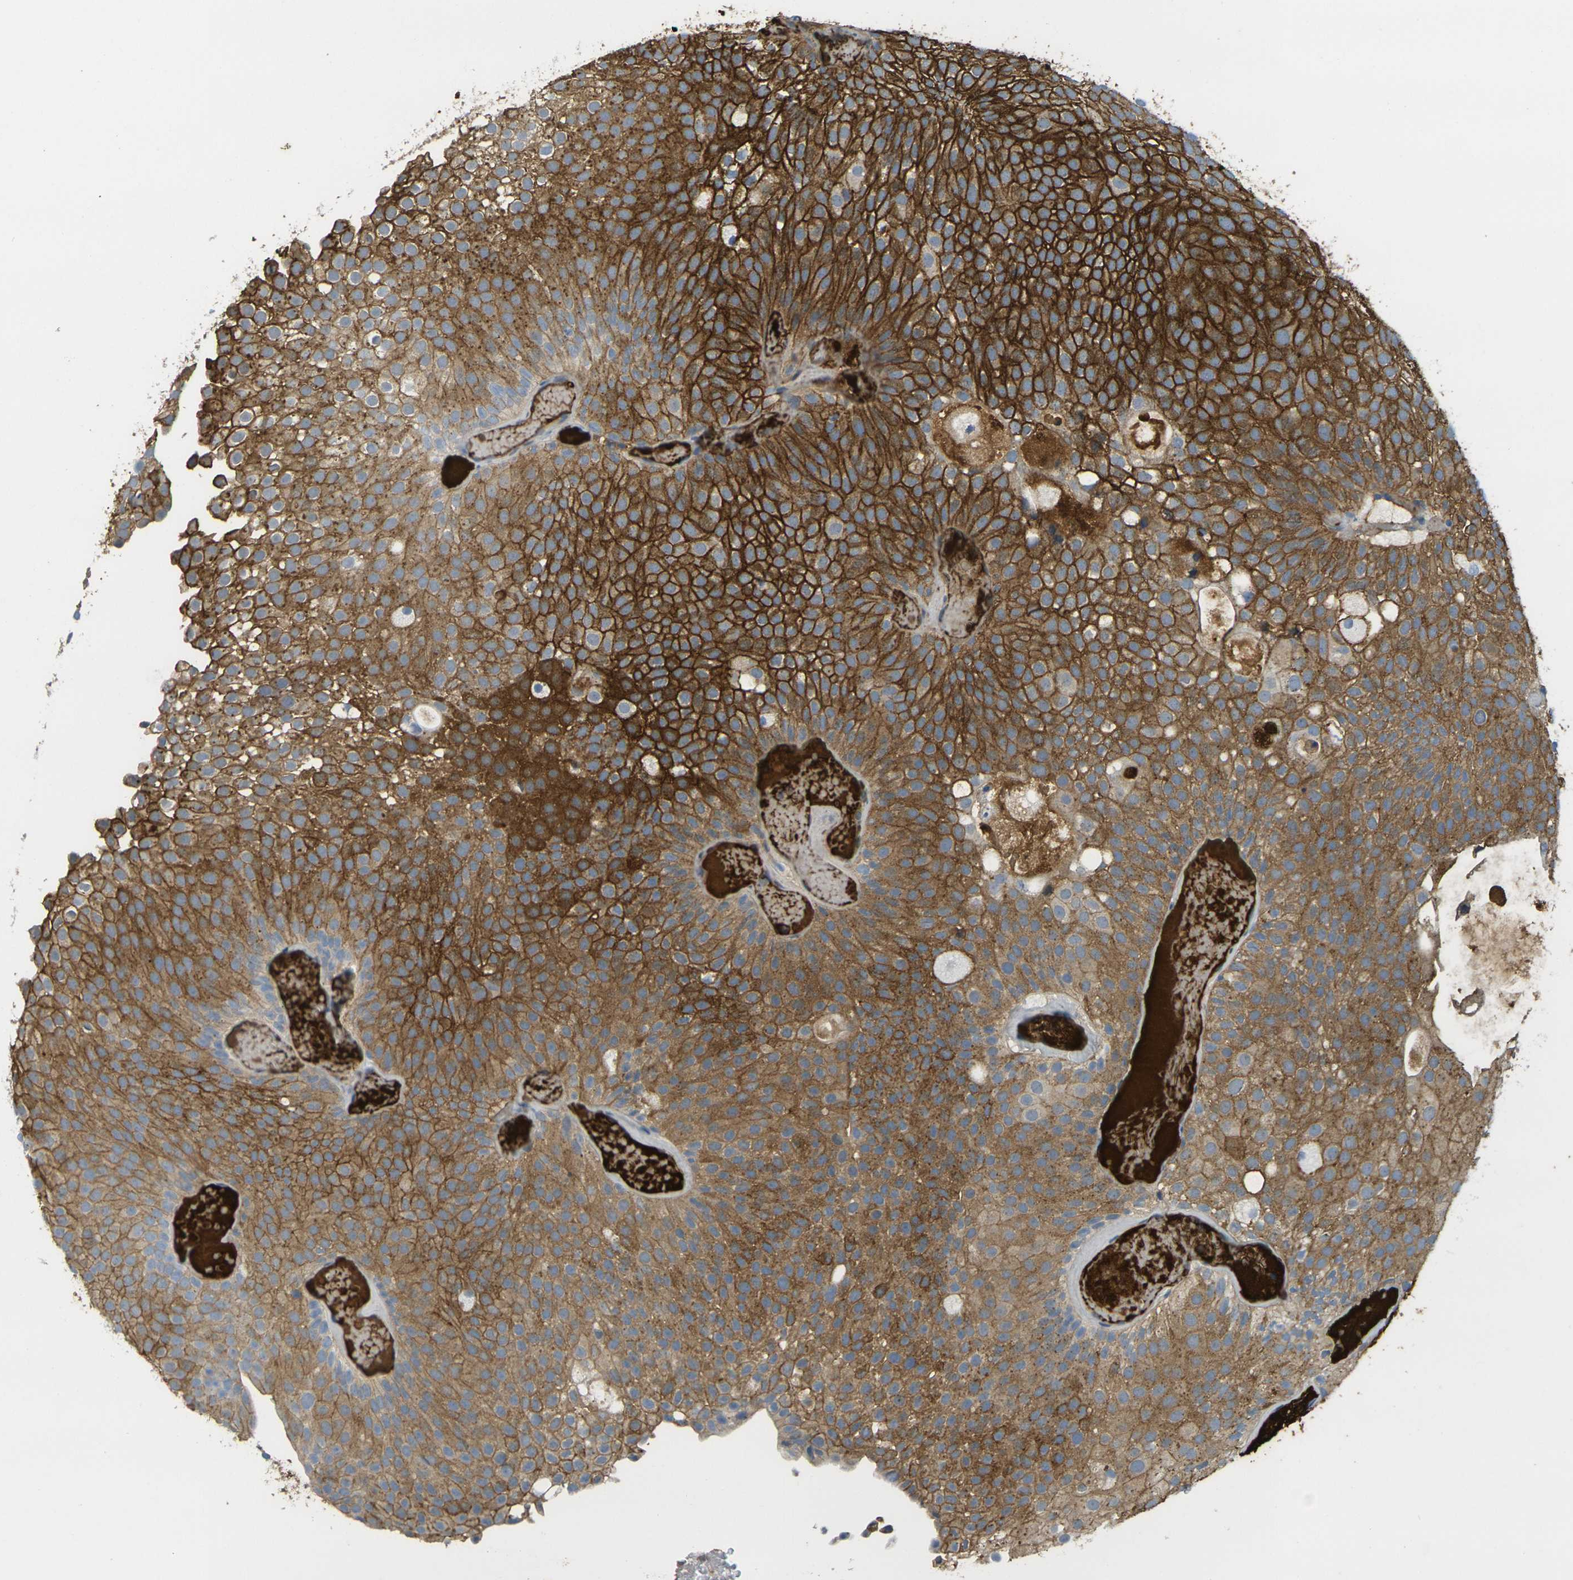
{"staining": {"intensity": "strong", "quantity": ">75%", "location": "cytoplasmic/membranous"}, "tissue": "urothelial cancer", "cell_type": "Tumor cells", "image_type": "cancer", "snomed": [{"axis": "morphology", "description": "Urothelial carcinoma, Low grade"}, {"axis": "topography", "description": "Urinary bladder"}], "caption": "Immunohistochemistry (IHC) of urothelial cancer shows high levels of strong cytoplasmic/membranous positivity in approximately >75% of tumor cells.", "gene": "PLCD1", "patient": {"sex": "male", "age": 78}}